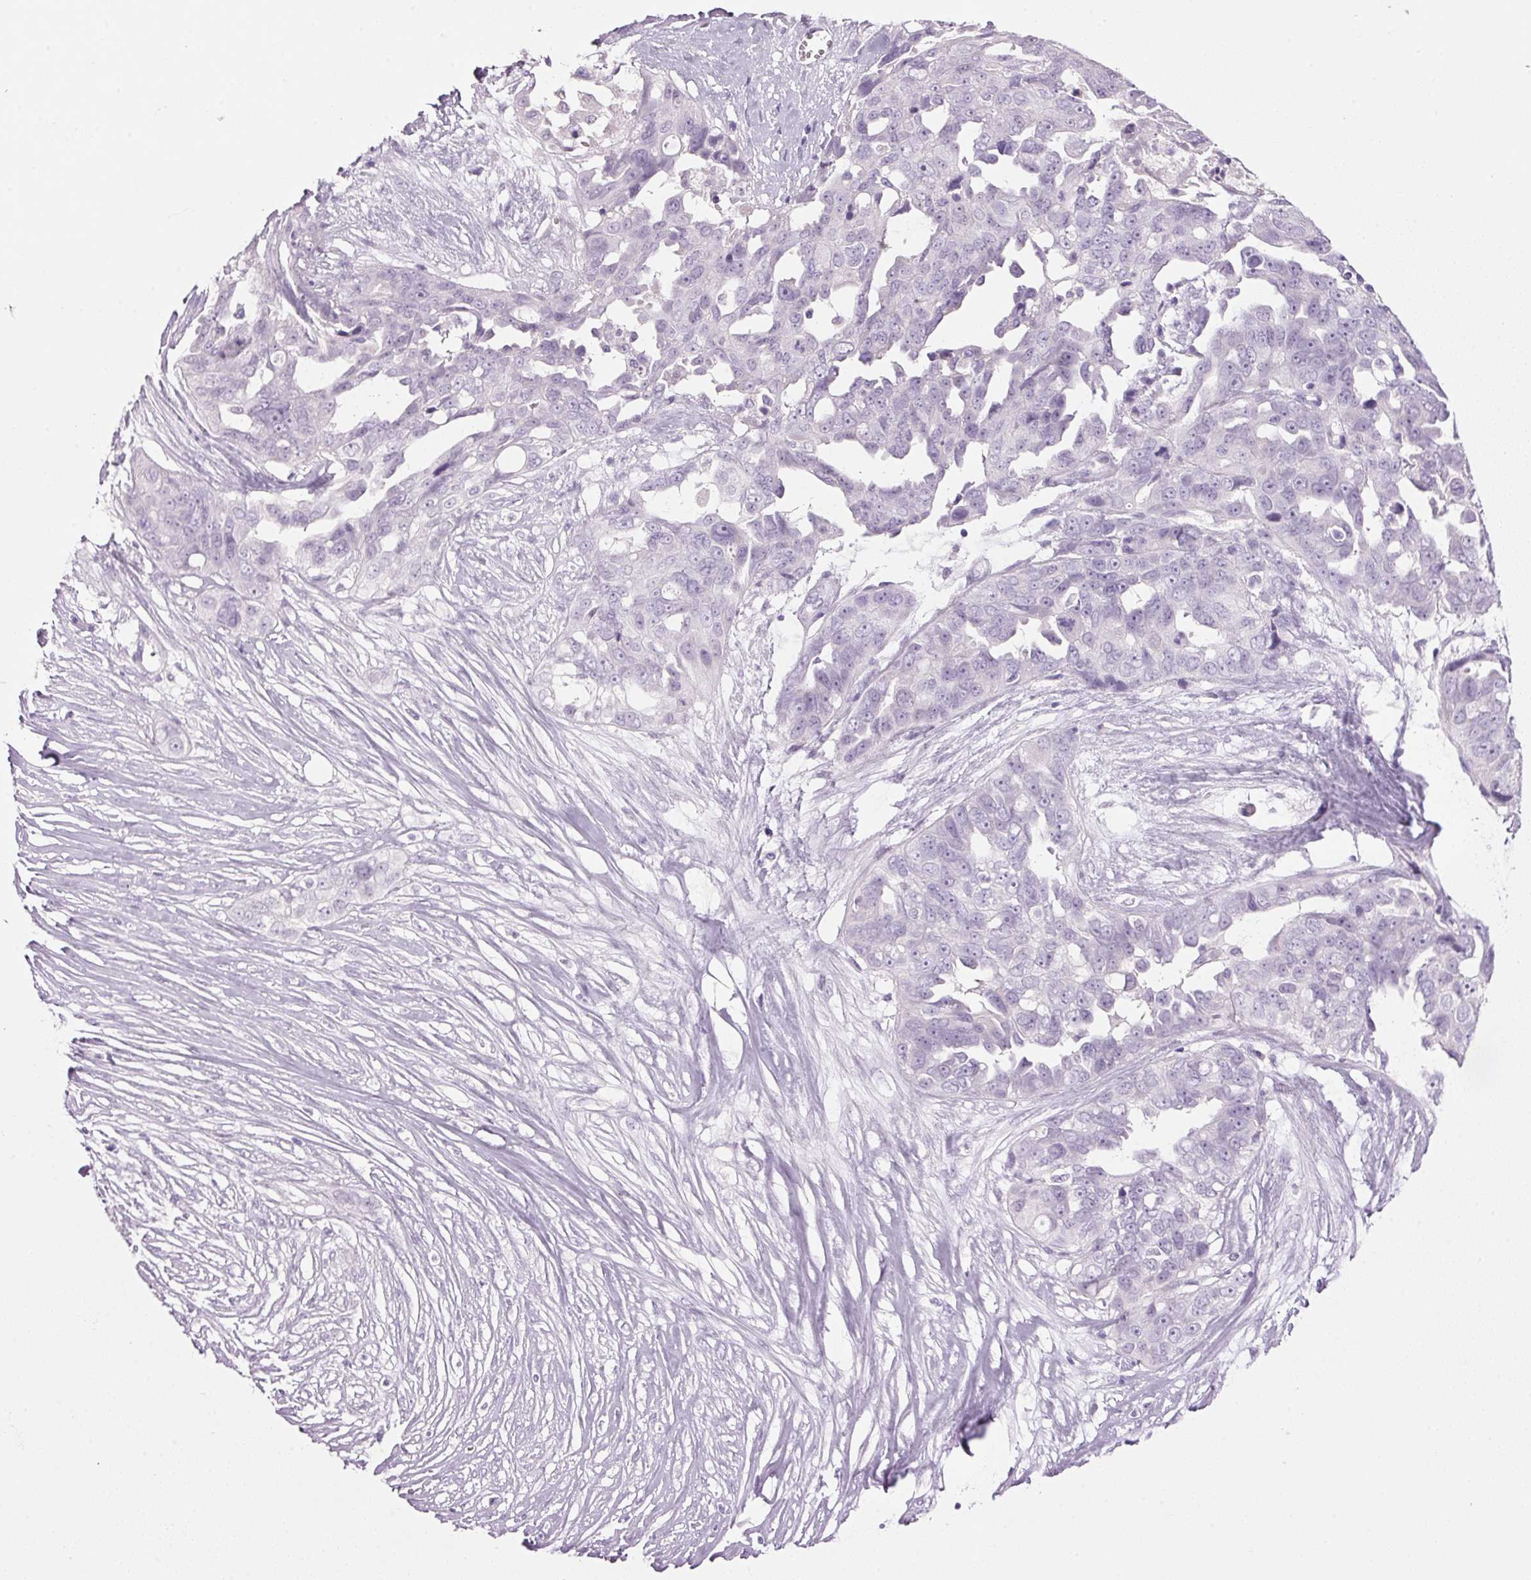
{"staining": {"intensity": "negative", "quantity": "none", "location": "none"}, "tissue": "ovarian cancer", "cell_type": "Tumor cells", "image_type": "cancer", "snomed": [{"axis": "morphology", "description": "Carcinoma, endometroid"}, {"axis": "topography", "description": "Ovary"}], "caption": "A high-resolution histopathology image shows immunohistochemistry (IHC) staining of ovarian cancer, which exhibits no significant positivity in tumor cells.", "gene": "PPP1R1A", "patient": {"sex": "female", "age": 70}}